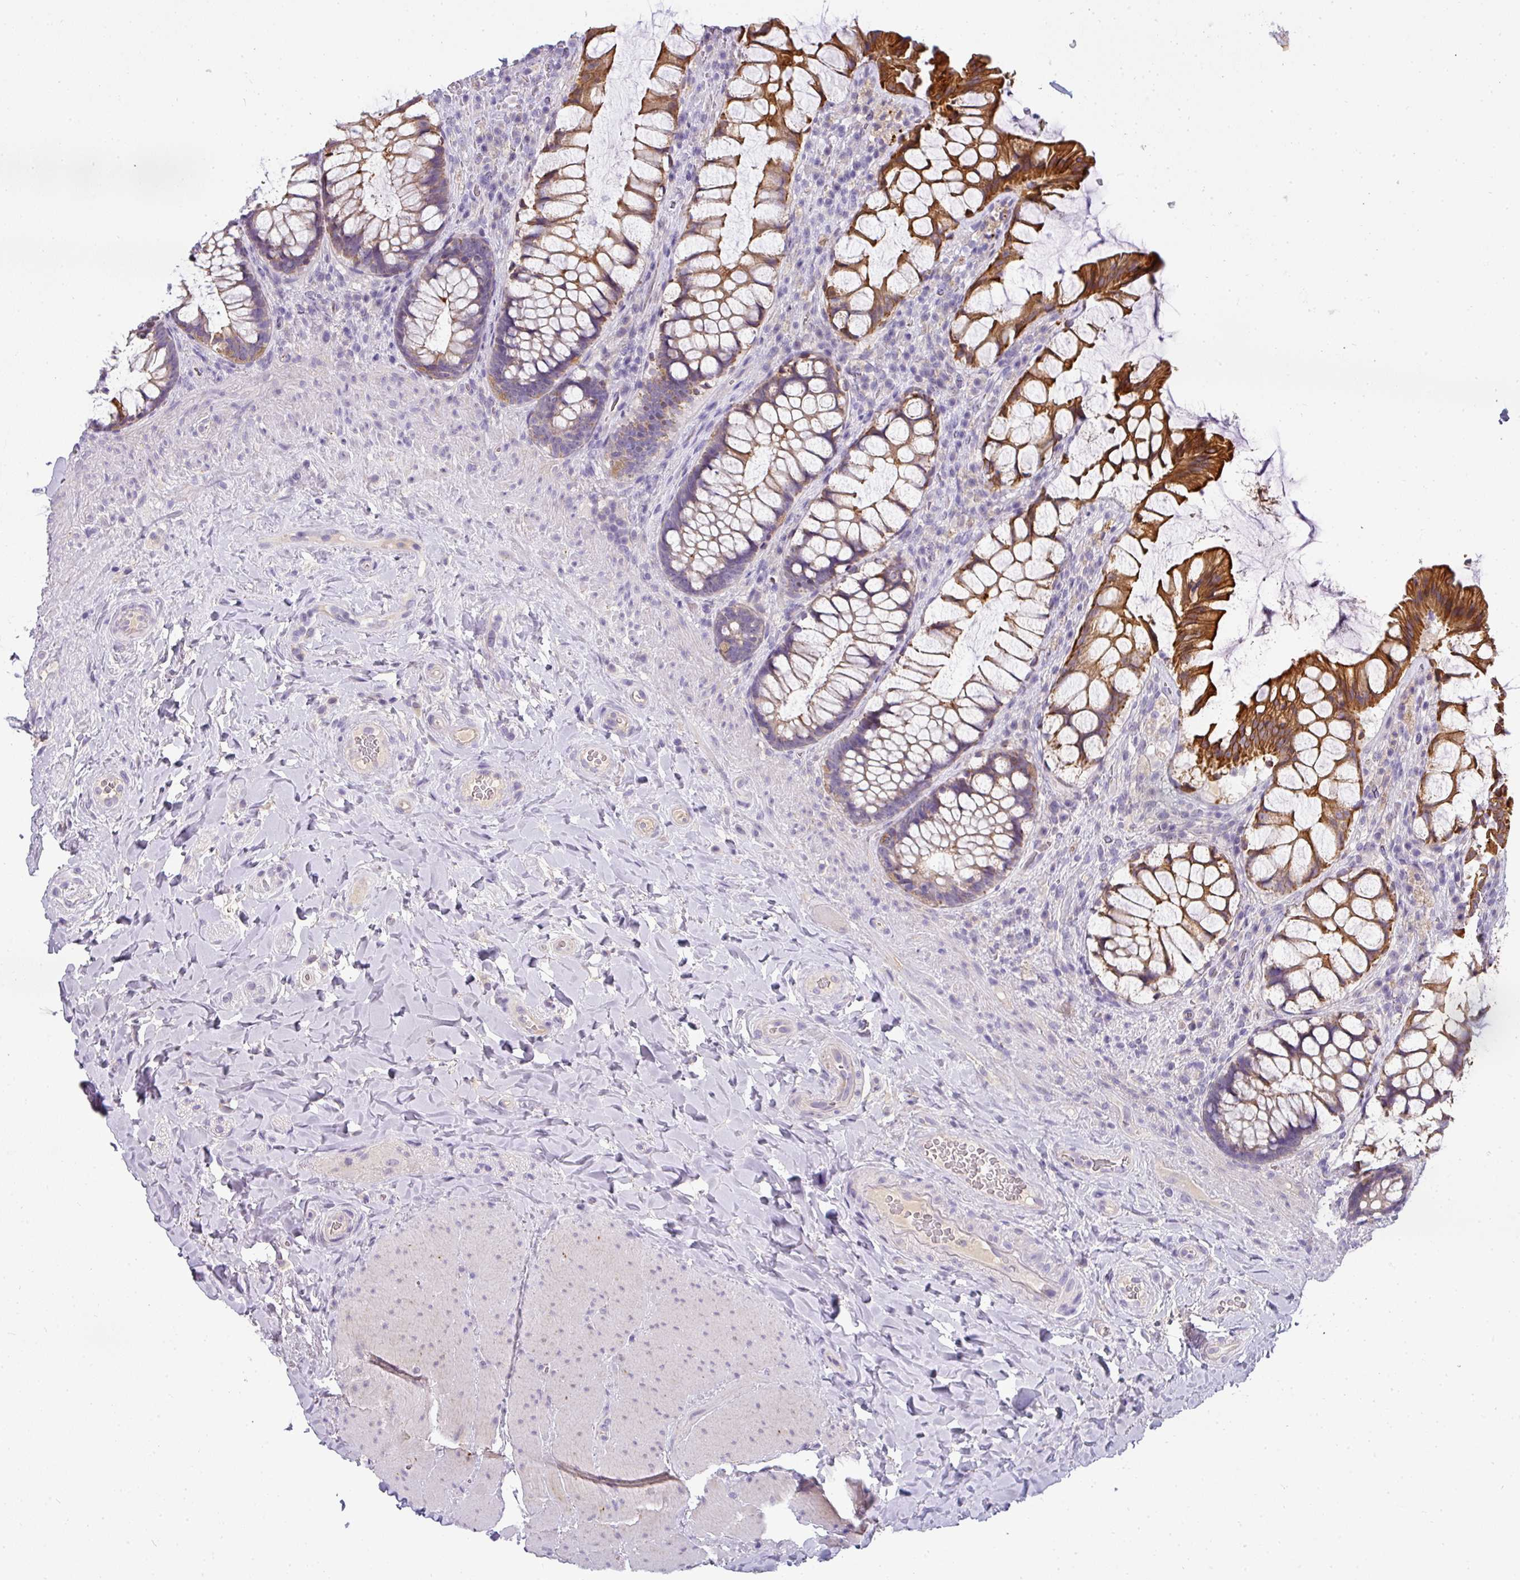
{"staining": {"intensity": "strong", "quantity": ">75%", "location": "cytoplasmic/membranous"}, "tissue": "rectum", "cell_type": "Glandular cells", "image_type": "normal", "snomed": [{"axis": "morphology", "description": "Normal tissue, NOS"}, {"axis": "topography", "description": "Rectum"}], "caption": "Strong cytoplasmic/membranous positivity is identified in about >75% of glandular cells in normal rectum. (IHC, brightfield microscopy, high magnification).", "gene": "ASXL3", "patient": {"sex": "female", "age": 58}}